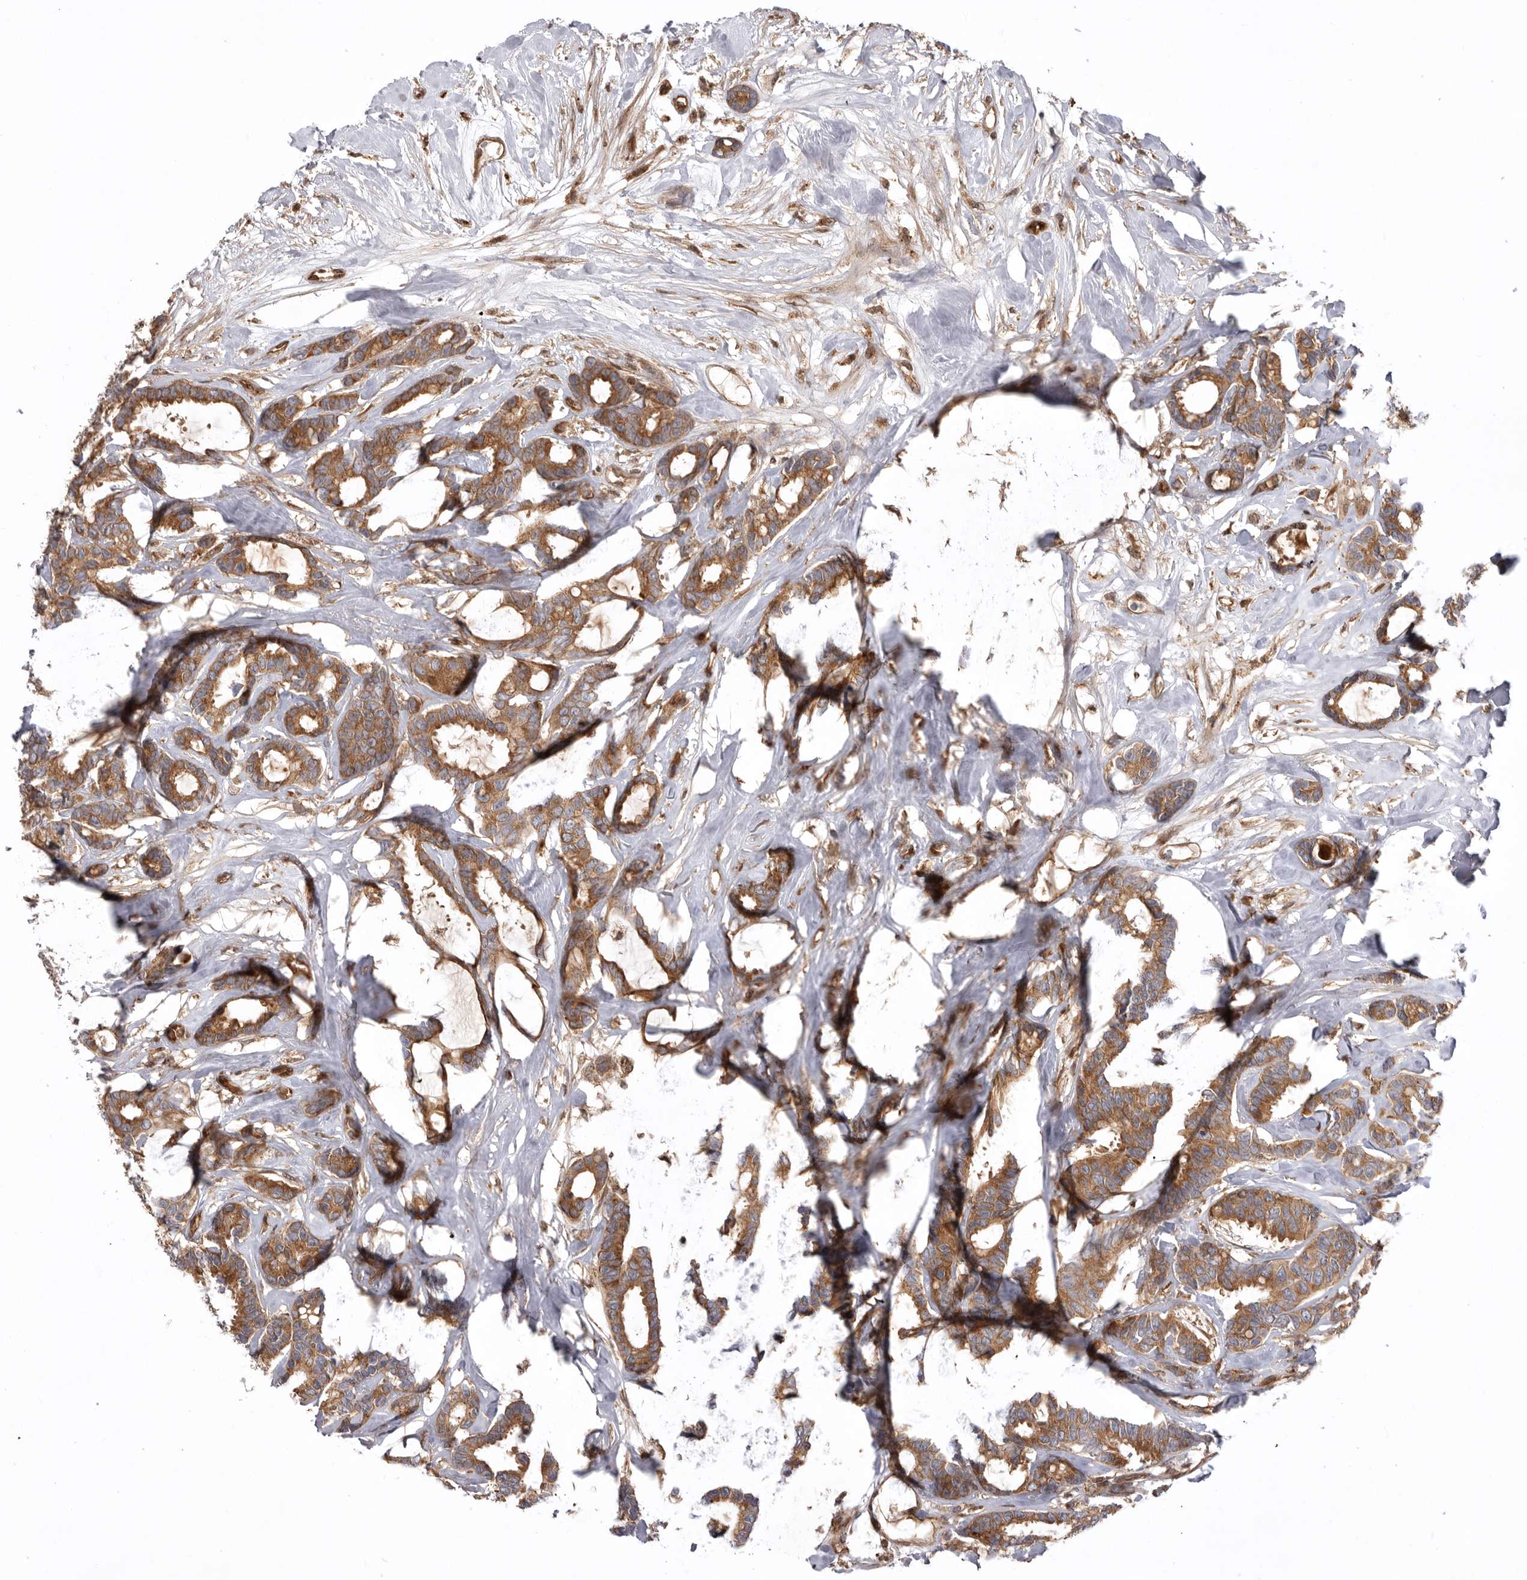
{"staining": {"intensity": "moderate", "quantity": ">75%", "location": "cytoplasmic/membranous"}, "tissue": "breast cancer", "cell_type": "Tumor cells", "image_type": "cancer", "snomed": [{"axis": "morphology", "description": "Duct carcinoma"}, {"axis": "topography", "description": "Breast"}], "caption": "Protein staining by immunohistochemistry reveals moderate cytoplasmic/membranous expression in approximately >75% of tumor cells in breast infiltrating ductal carcinoma. Using DAB (brown) and hematoxylin (blue) stains, captured at high magnification using brightfield microscopy.", "gene": "DHDDS", "patient": {"sex": "female", "age": 87}}